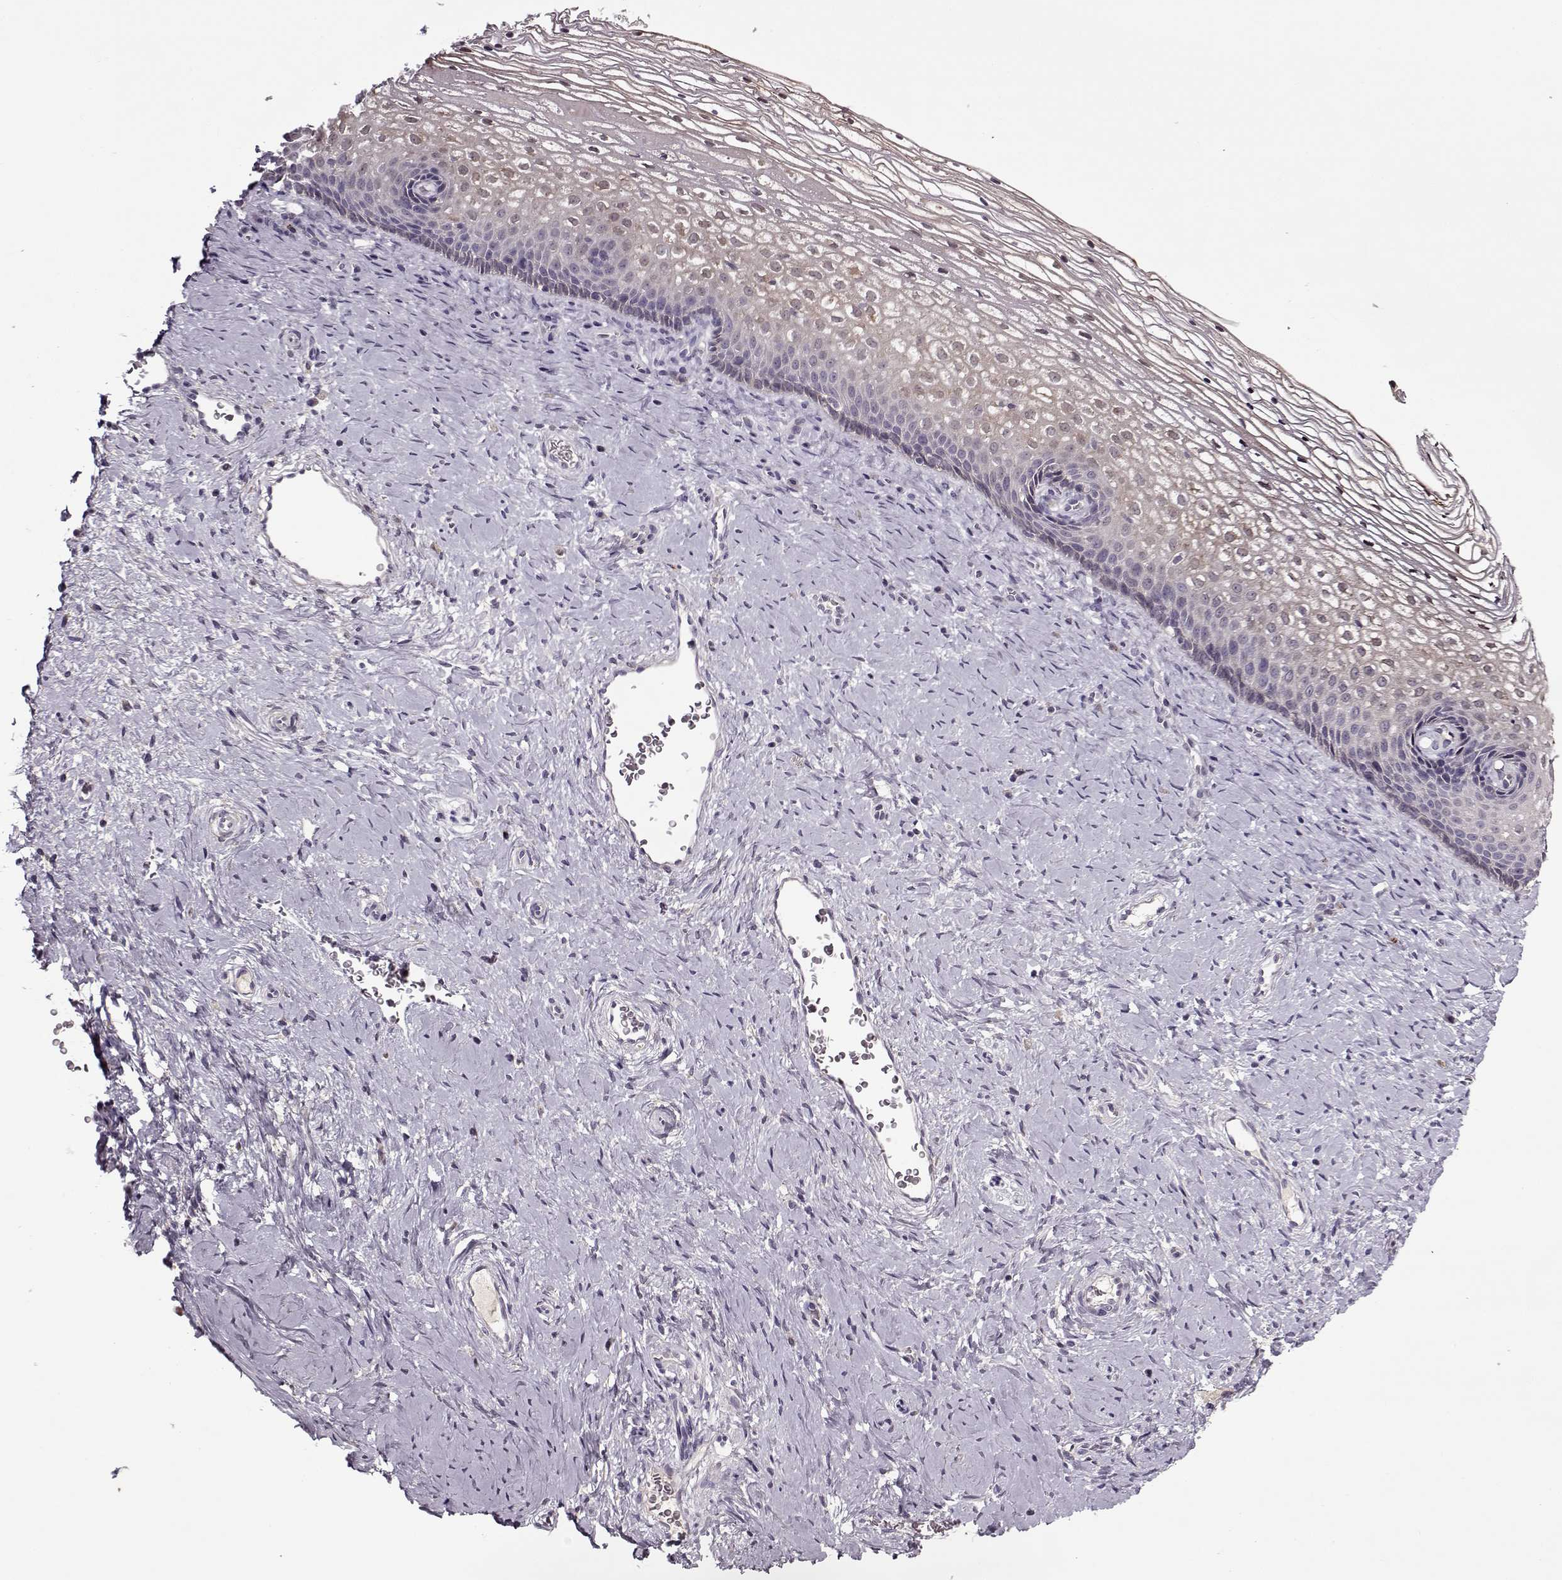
{"staining": {"intensity": "negative", "quantity": "none", "location": "none"}, "tissue": "cervix", "cell_type": "Glandular cells", "image_type": "normal", "snomed": [{"axis": "morphology", "description": "Normal tissue, NOS"}, {"axis": "topography", "description": "Cervix"}], "caption": "Photomicrograph shows no protein expression in glandular cells of unremarkable cervix.", "gene": "ACOT11", "patient": {"sex": "female", "age": 34}}